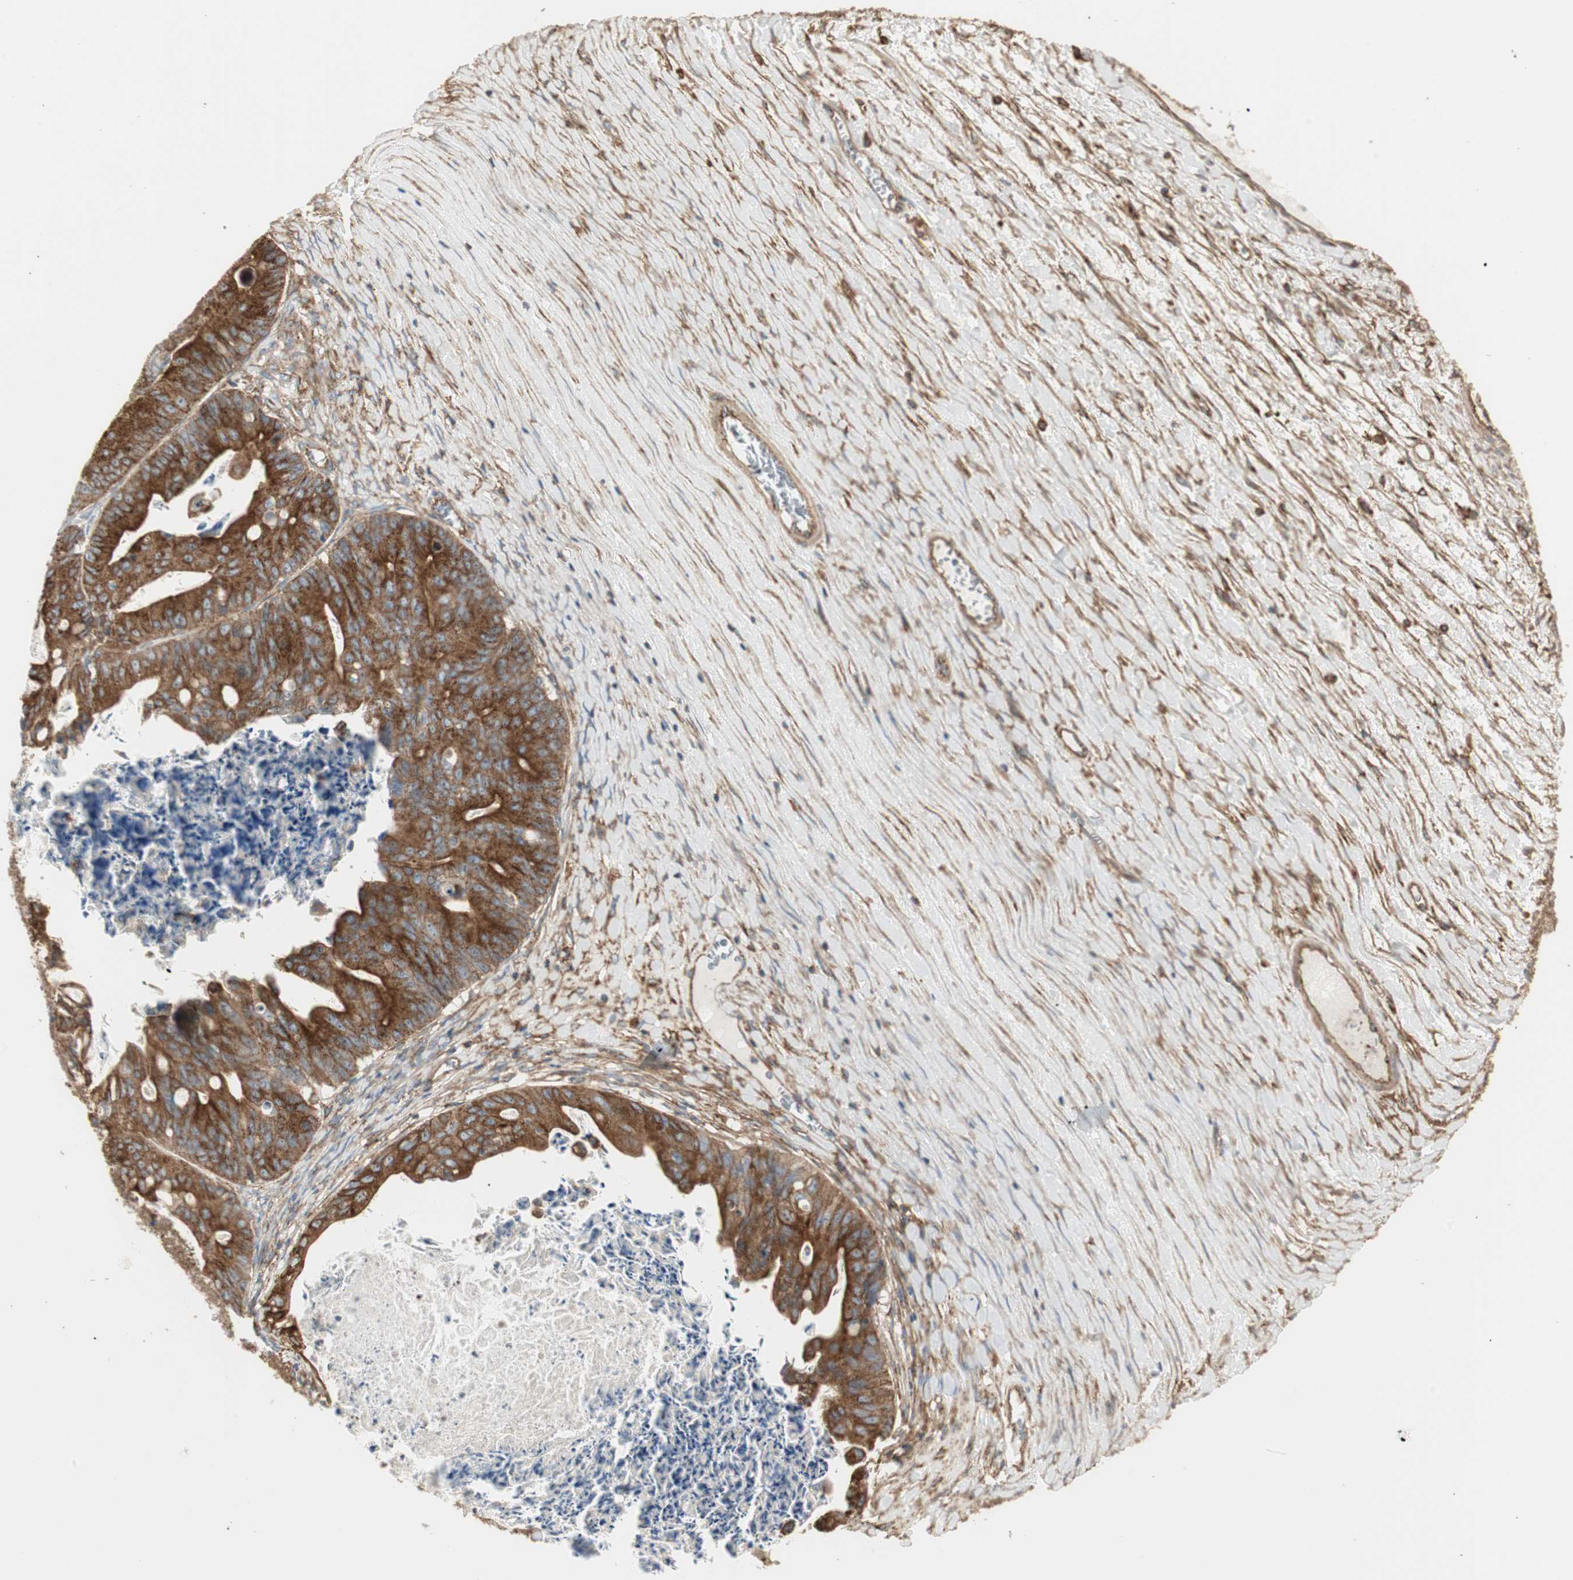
{"staining": {"intensity": "strong", "quantity": ">75%", "location": "cytoplasmic/membranous"}, "tissue": "ovarian cancer", "cell_type": "Tumor cells", "image_type": "cancer", "snomed": [{"axis": "morphology", "description": "Cystadenocarcinoma, mucinous, NOS"}, {"axis": "topography", "description": "Ovary"}], "caption": "This is a micrograph of immunohistochemistry (IHC) staining of mucinous cystadenocarcinoma (ovarian), which shows strong positivity in the cytoplasmic/membranous of tumor cells.", "gene": "H6PD", "patient": {"sex": "female", "age": 37}}